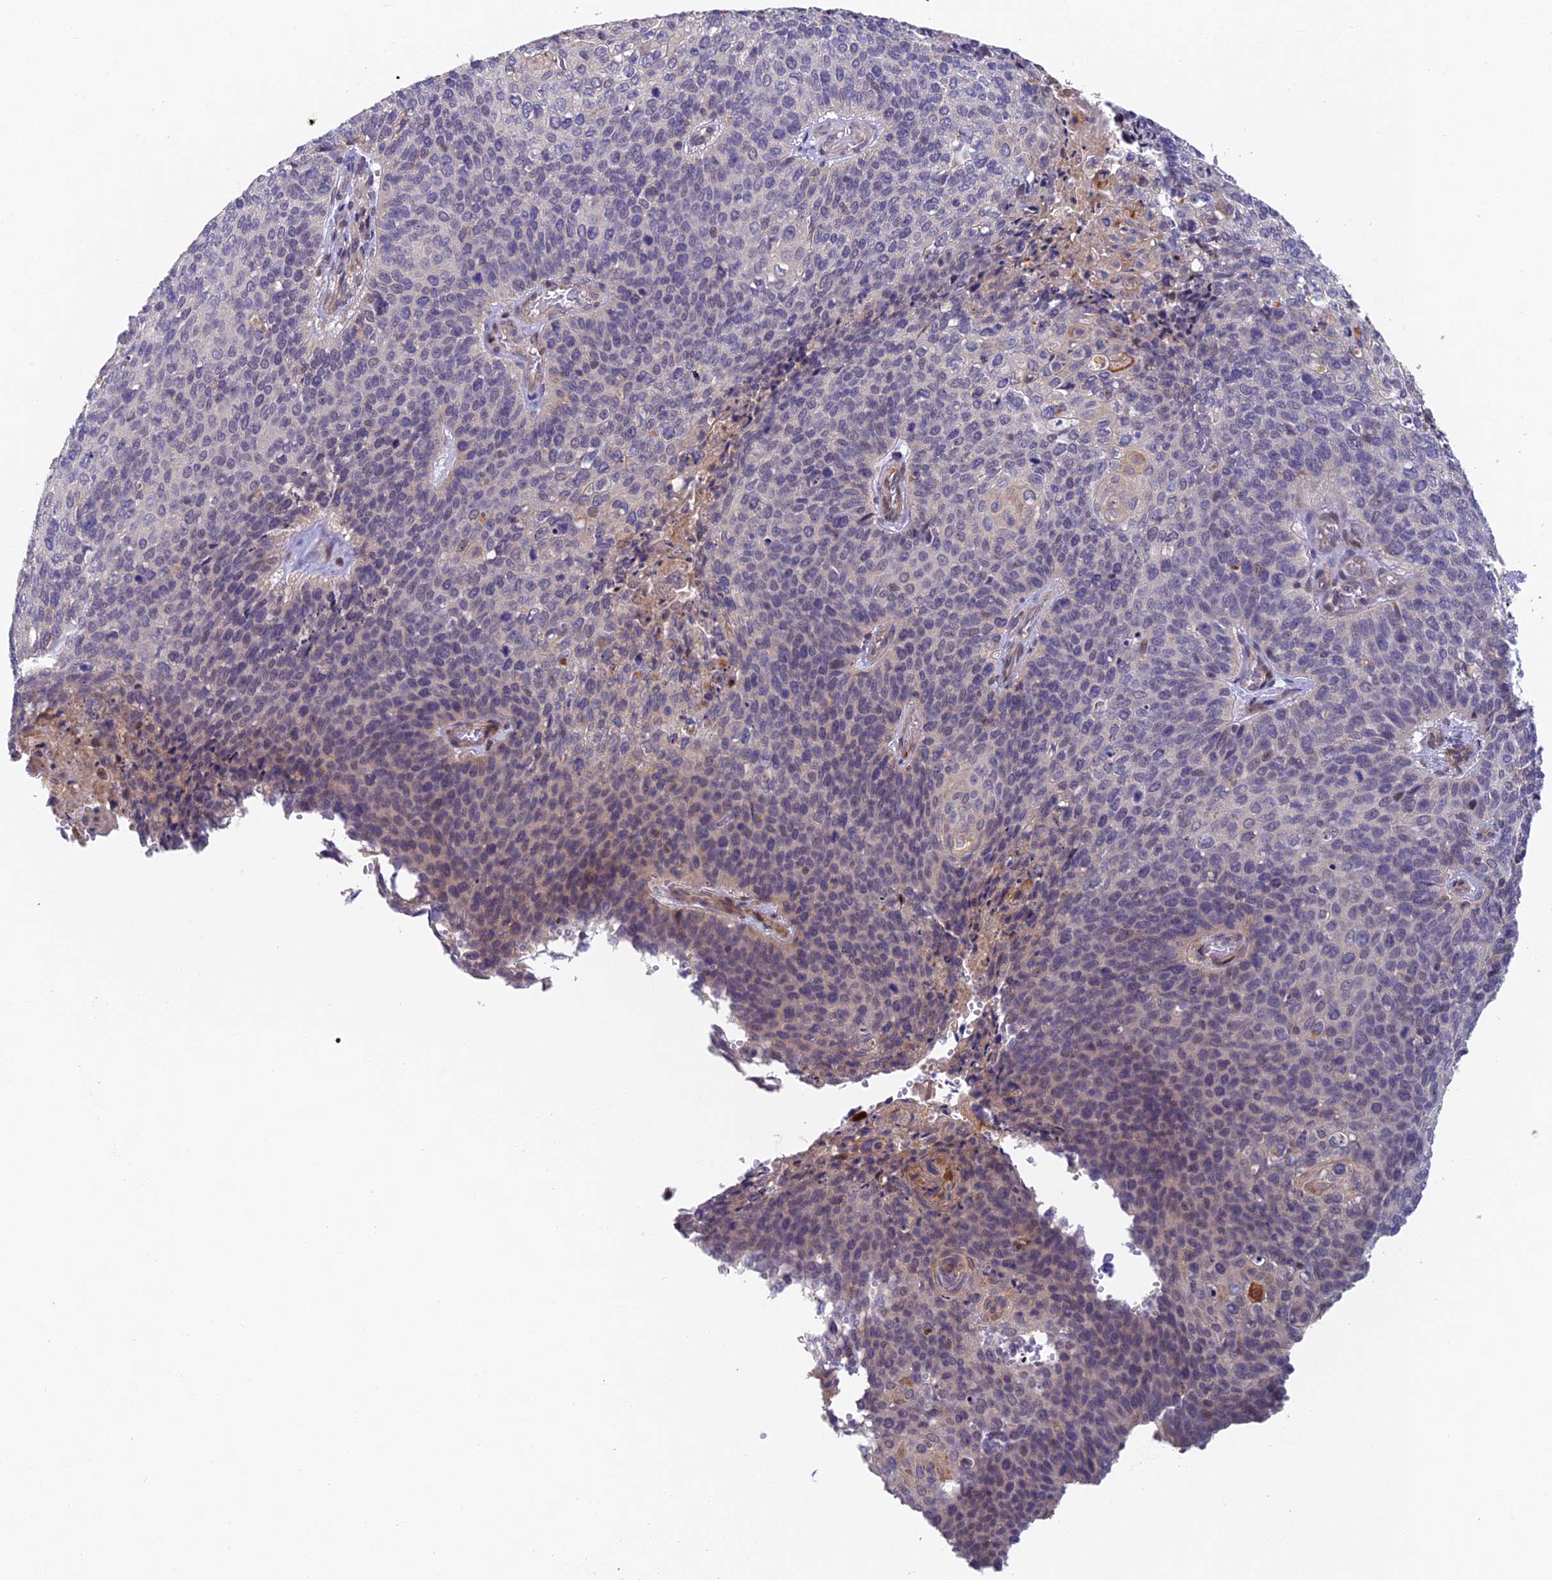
{"staining": {"intensity": "weak", "quantity": "<25%", "location": "cytoplasmic/membranous"}, "tissue": "cervical cancer", "cell_type": "Tumor cells", "image_type": "cancer", "snomed": [{"axis": "morphology", "description": "Squamous cell carcinoma, NOS"}, {"axis": "topography", "description": "Cervix"}], "caption": "High power microscopy micrograph of an immunohistochemistry photomicrograph of cervical squamous cell carcinoma, revealing no significant positivity in tumor cells. (DAB (3,3'-diaminobenzidine) immunohistochemistry, high magnification).", "gene": "NSMCE1", "patient": {"sex": "female", "age": 39}}